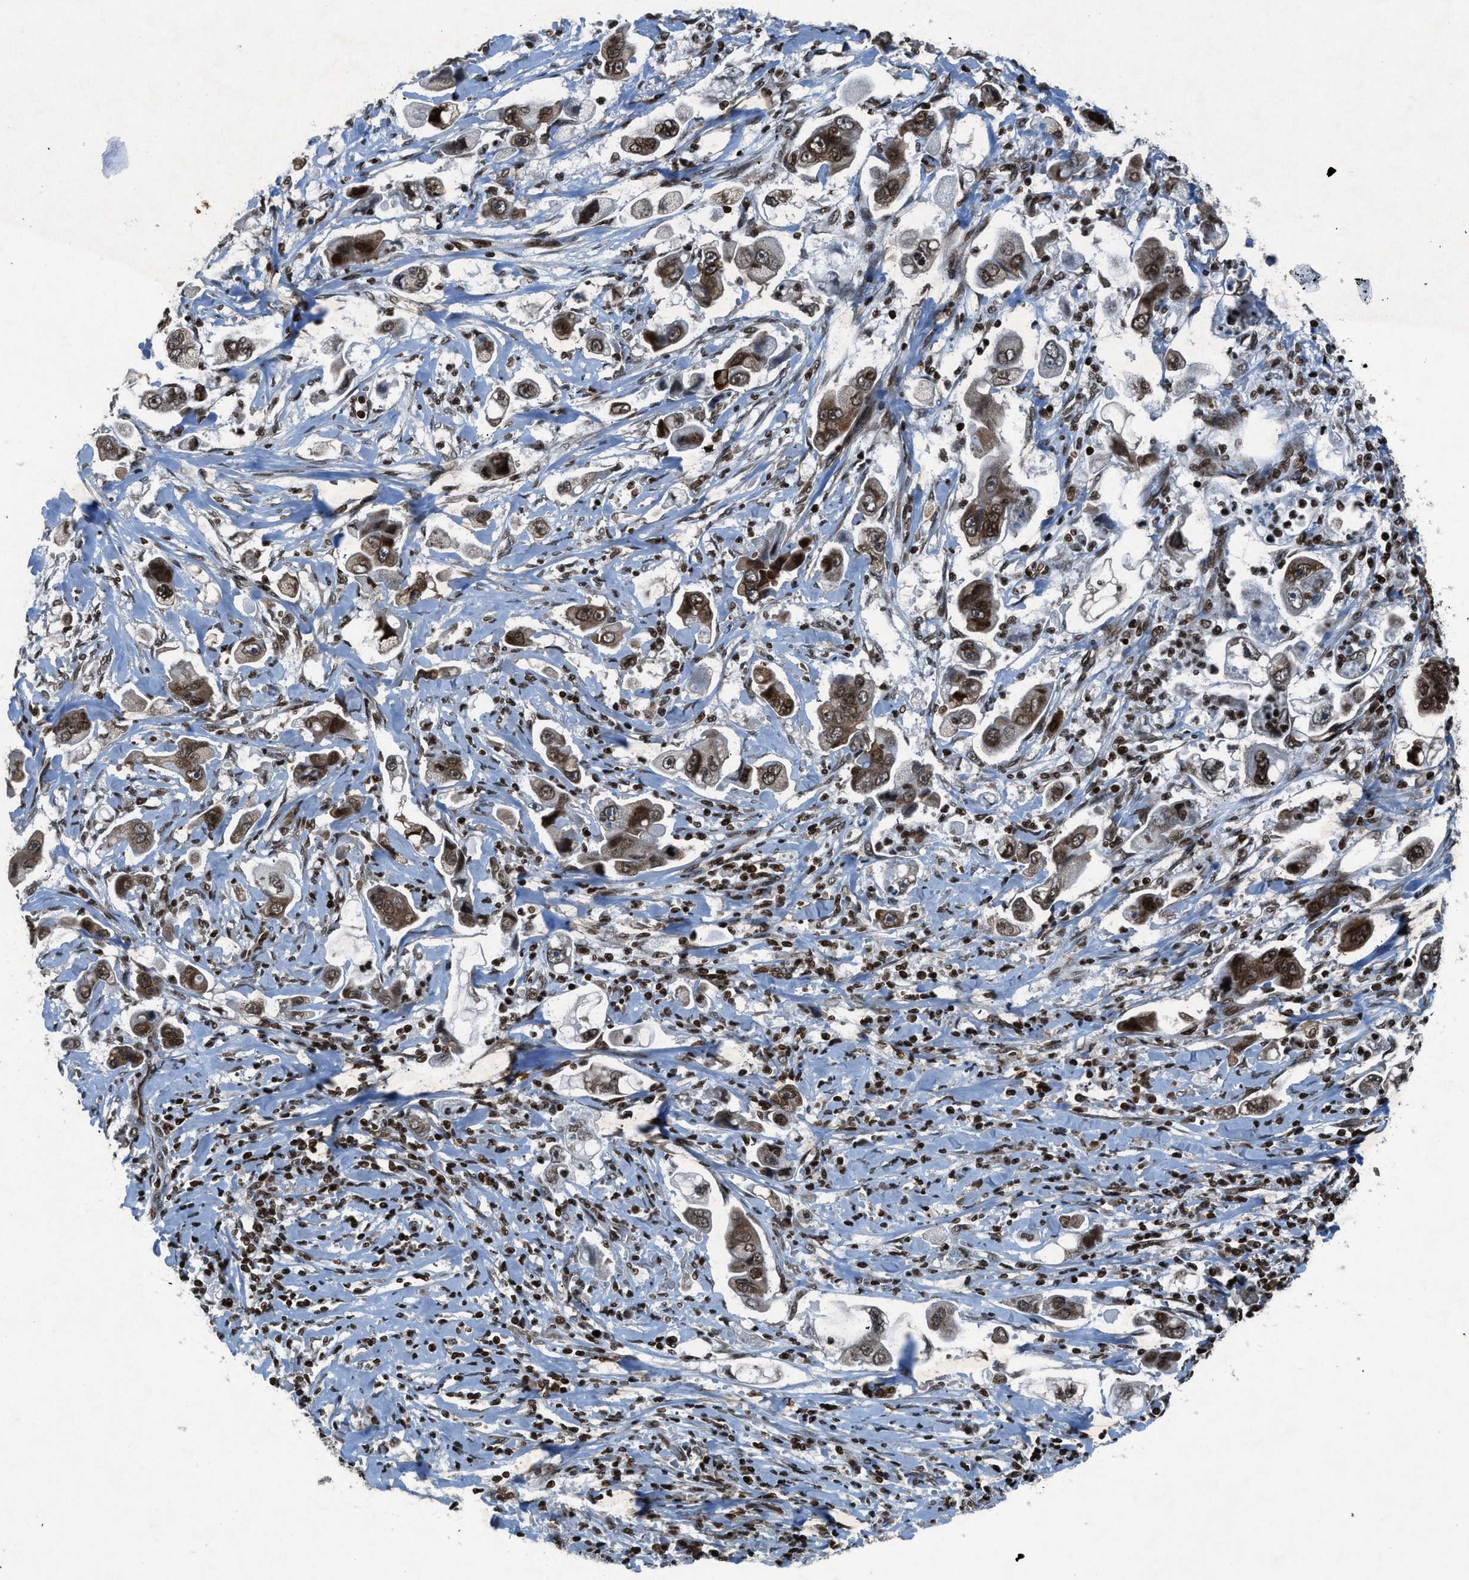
{"staining": {"intensity": "moderate", "quantity": ">75%", "location": "cytoplasmic/membranous,nuclear"}, "tissue": "stomach cancer", "cell_type": "Tumor cells", "image_type": "cancer", "snomed": [{"axis": "morphology", "description": "Adenocarcinoma, NOS"}, {"axis": "topography", "description": "Stomach"}], "caption": "IHC staining of stomach cancer (adenocarcinoma), which shows medium levels of moderate cytoplasmic/membranous and nuclear staining in approximately >75% of tumor cells indicating moderate cytoplasmic/membranous and nuclear protein positivity. The staining was performed using DAB (brown) for protein detection and nuclei were counterstained in hematoxylin (blue).", "gene": "NXF1", "patient": {"sex": "male", "age": 62}}